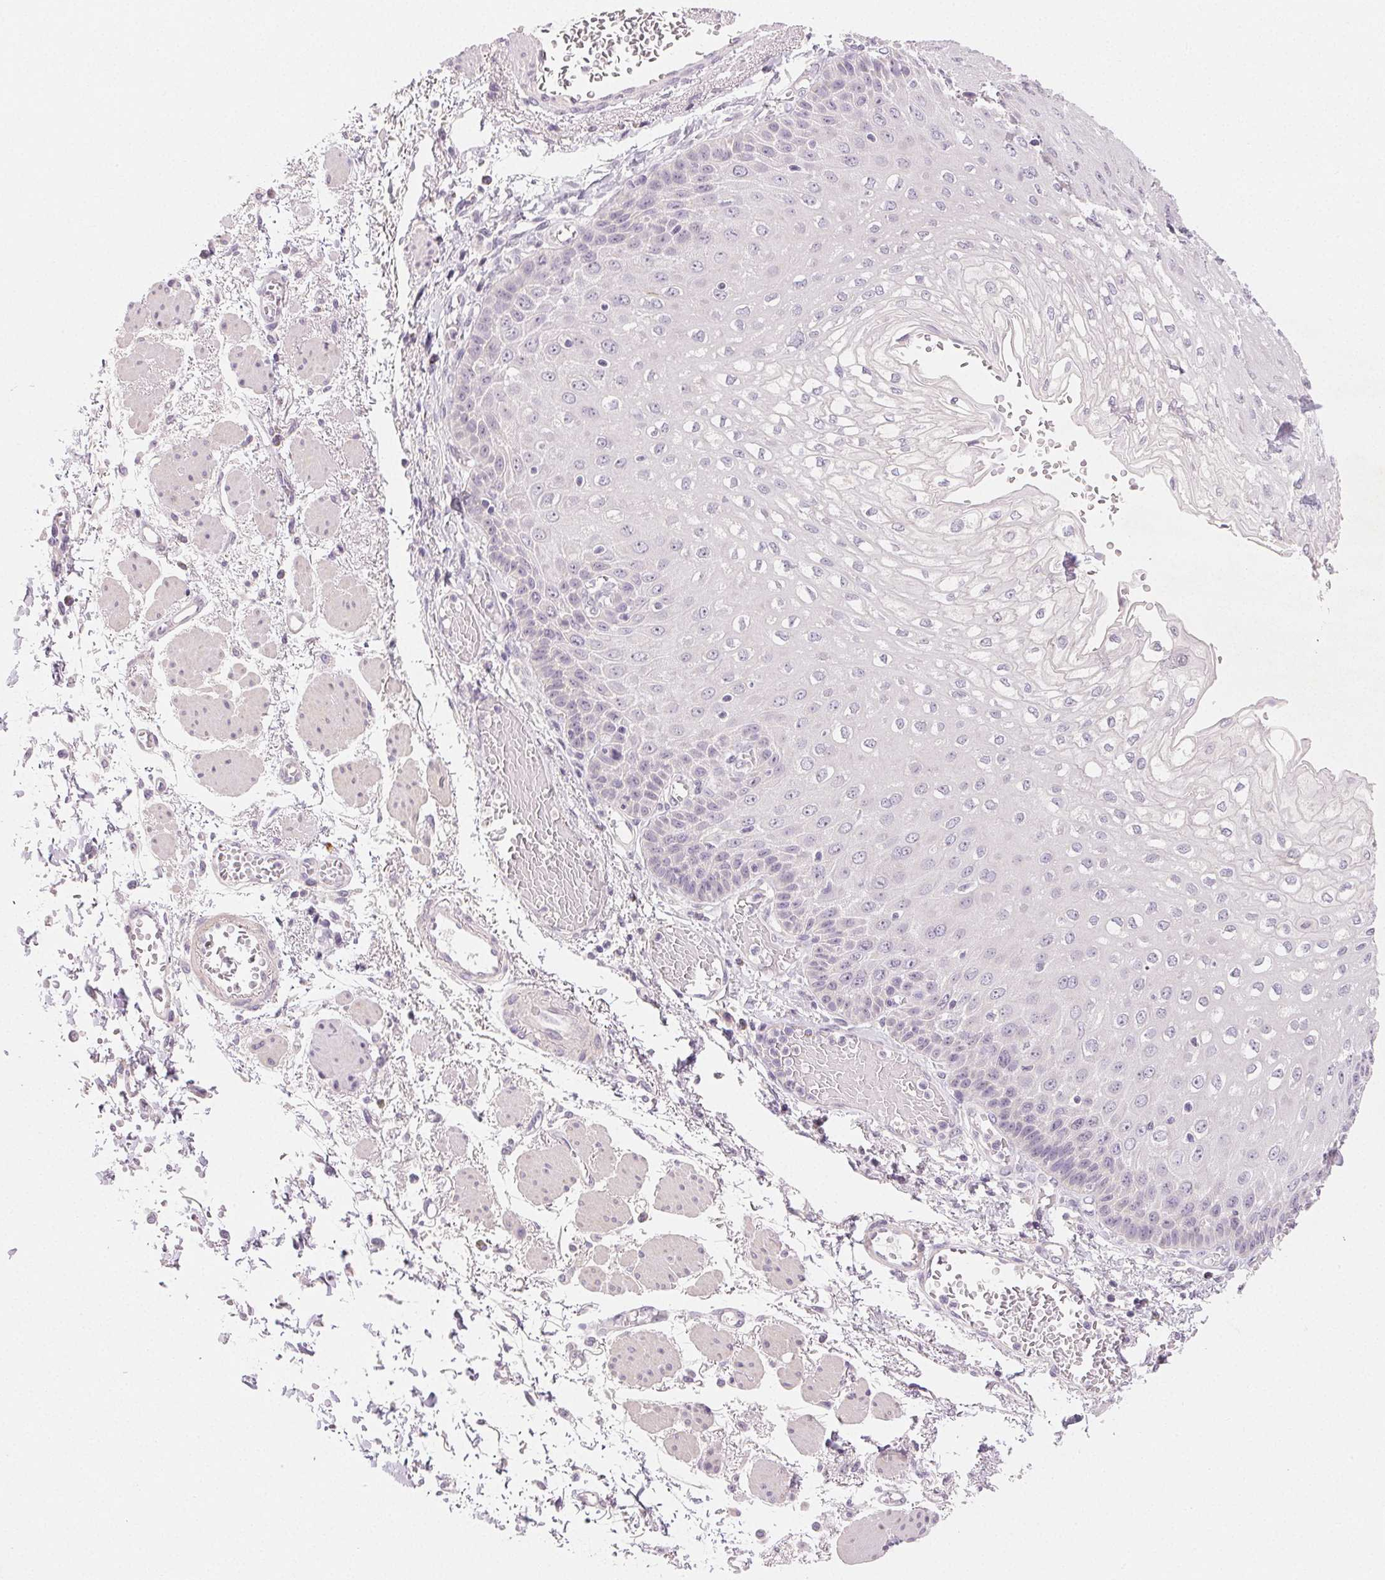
{"staining": {"intensity": "negative", "quantity": "none", "location": "none"}, "tissue": "esophagus", "cell_type": "Squamous epithelial cells", "image_type": "normal", "snomed": [{"axis": "morphology", "description": "Normal tissue, NOS"}, {"axis": "morphology", "description": "Adenocarcinoma, NOS"}, {"axis": "topography", "description": "Esophagus"}], "caption": "Immunohistochemistry micrograph of normal esophagus: human esophagus stained with DAB demonstrates no significant protein staining in squamous epithelial cells. The staining is performed using DAB (3,3'-diaminobenzidine) brown chromogen with nuclei counter-stained in using hematoxylin.", "gene": "MYBL1", "patient": {"sex": "male", "age": 81}}